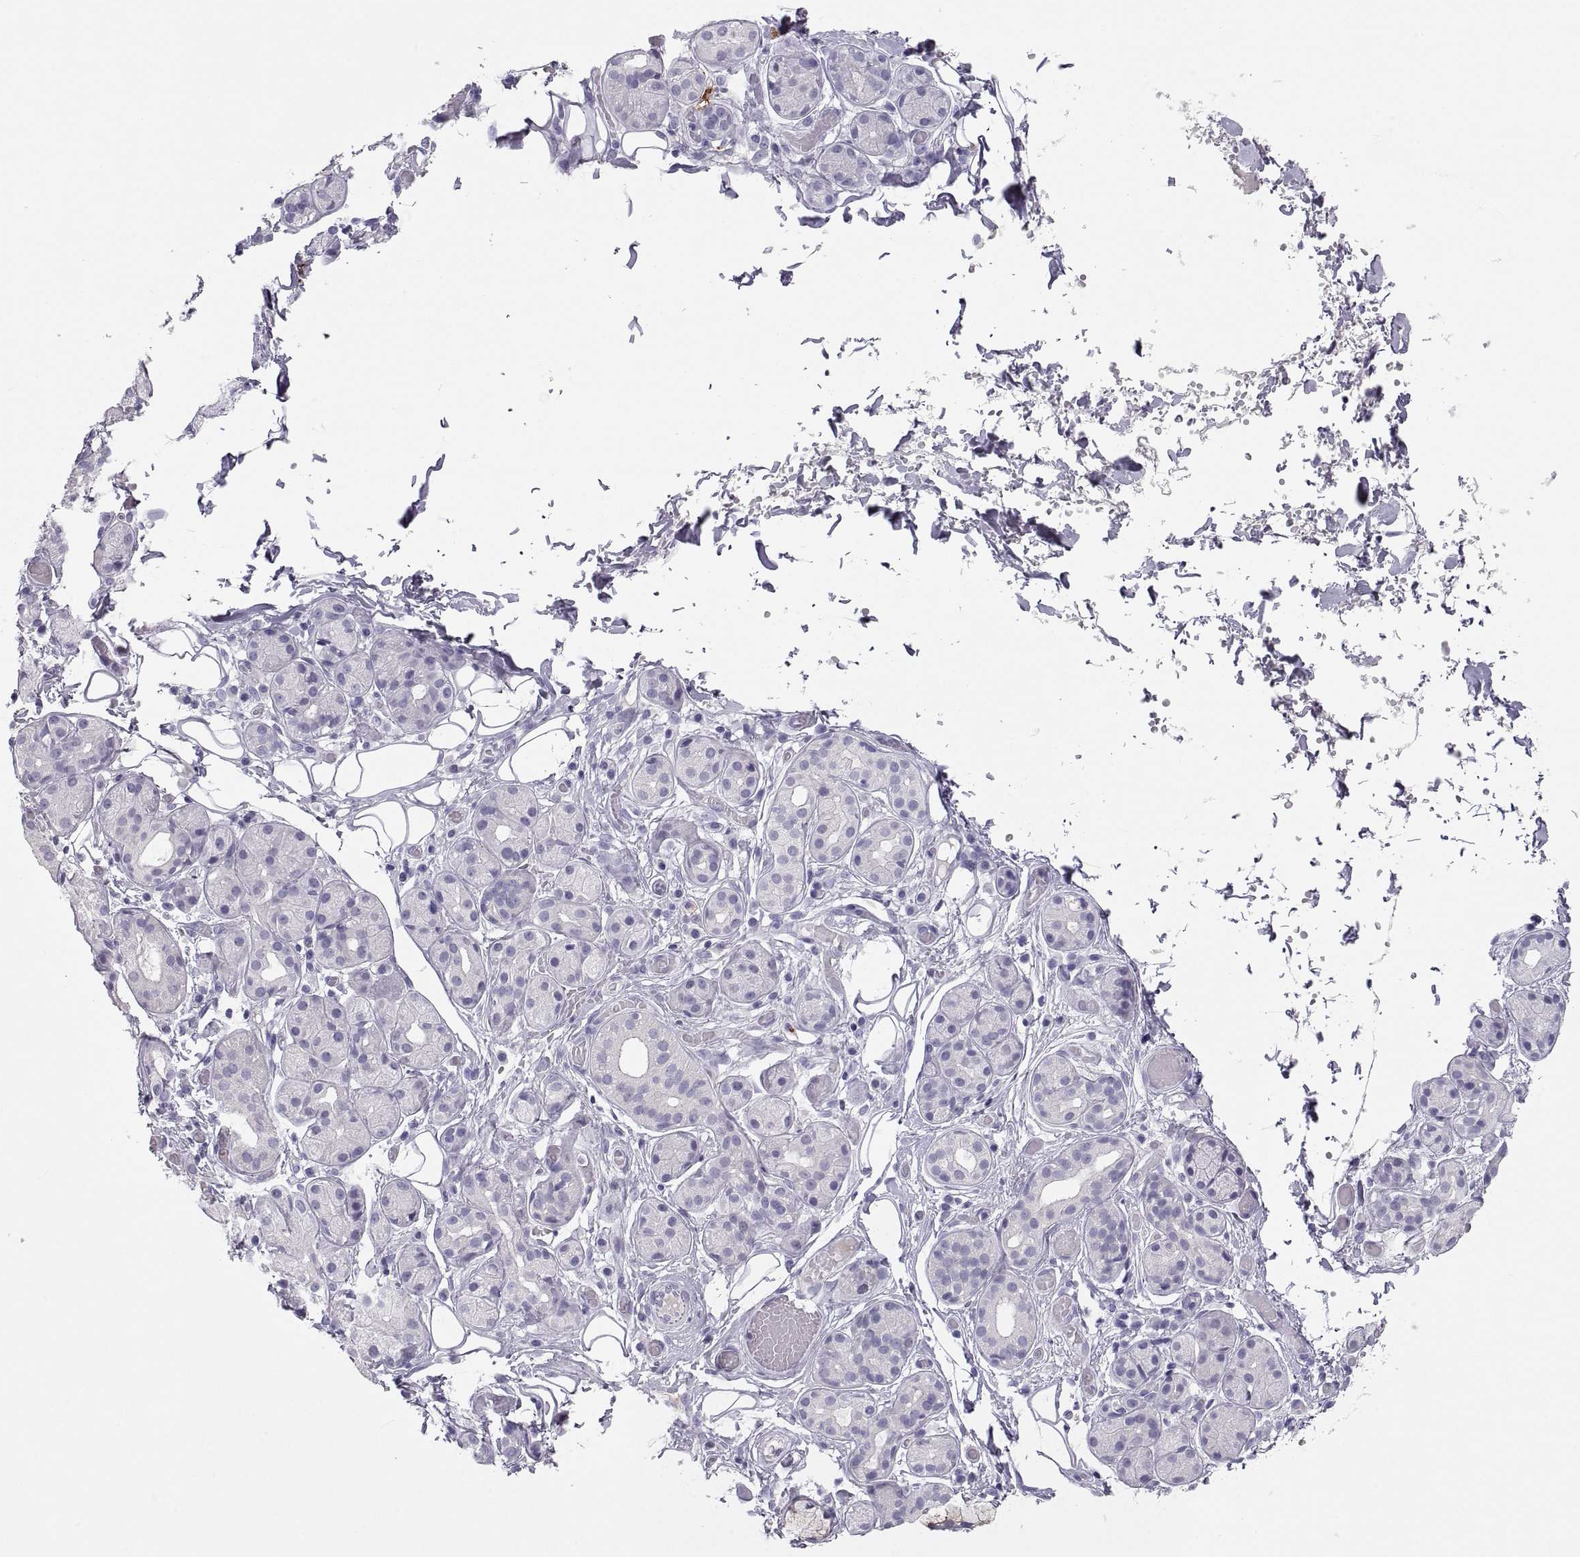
{"staining": {"intensity": "negative", "quantity": "none", "location": "none"}, "tissue": "salivary gland", "cell_type": "Glandular cells", "image_type": "normal", "snomed": [{"axis": "morphology", "description": "Normal tissue, NOS"}, {"axis": "topography", "description": "Salivary gland"}, {"axis": "topography", "description": "Peripheral nerve tissue"}], "caption": "DAB immunohistochemical staining of unremarkable salivary gland reveals no significant positivity in glandular cells.", "gene": "MAGEB2", "patient": {"sex": "male", "age": 71}}